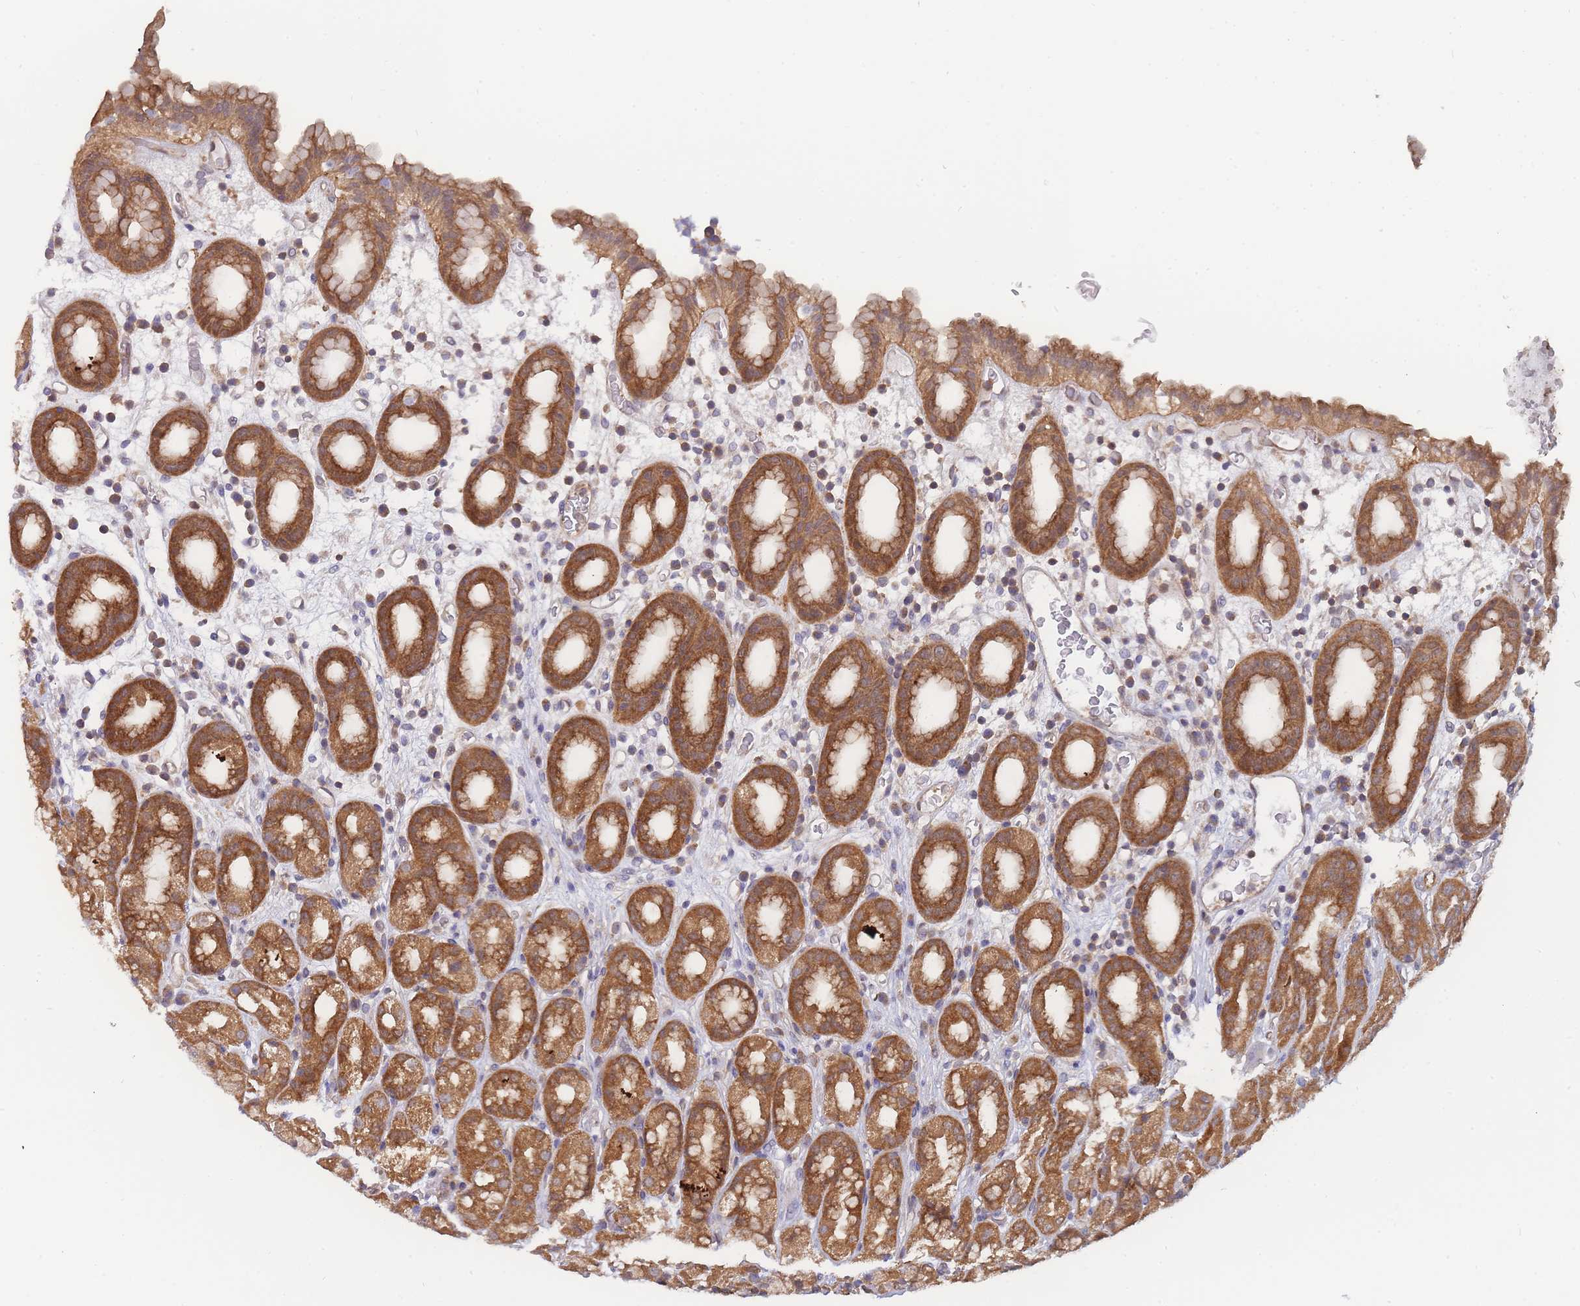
{"staining": {"intensity": "strong", "quantity": ">75%", "location": "cytoplasmic/membranous"}, "tissue": "stomach", "cell_type": "Glandular cells", "image_type": "normal", "snomed": [{"axis": "morphology", "description": "Normal tissue, NOS"}, {"axis": "topography", "description": "Stomach, upper"}, {"axis": "topography", "description": "Stomach, lower"}, {"axis": "topography", "description": "Small intestine"}], "caption": "Glandular cells demonstrate high levels of strong cytoplasmic/membranous positivity in approximately >75% of cells in normal stomach. The protein of interest is stained brown, and the nuclei are stained in blue (DAB IHC with brightfield microscopy, high magnification).", "gene": "MRPS18B", "patient": {"sex": "male", "age": 68}}